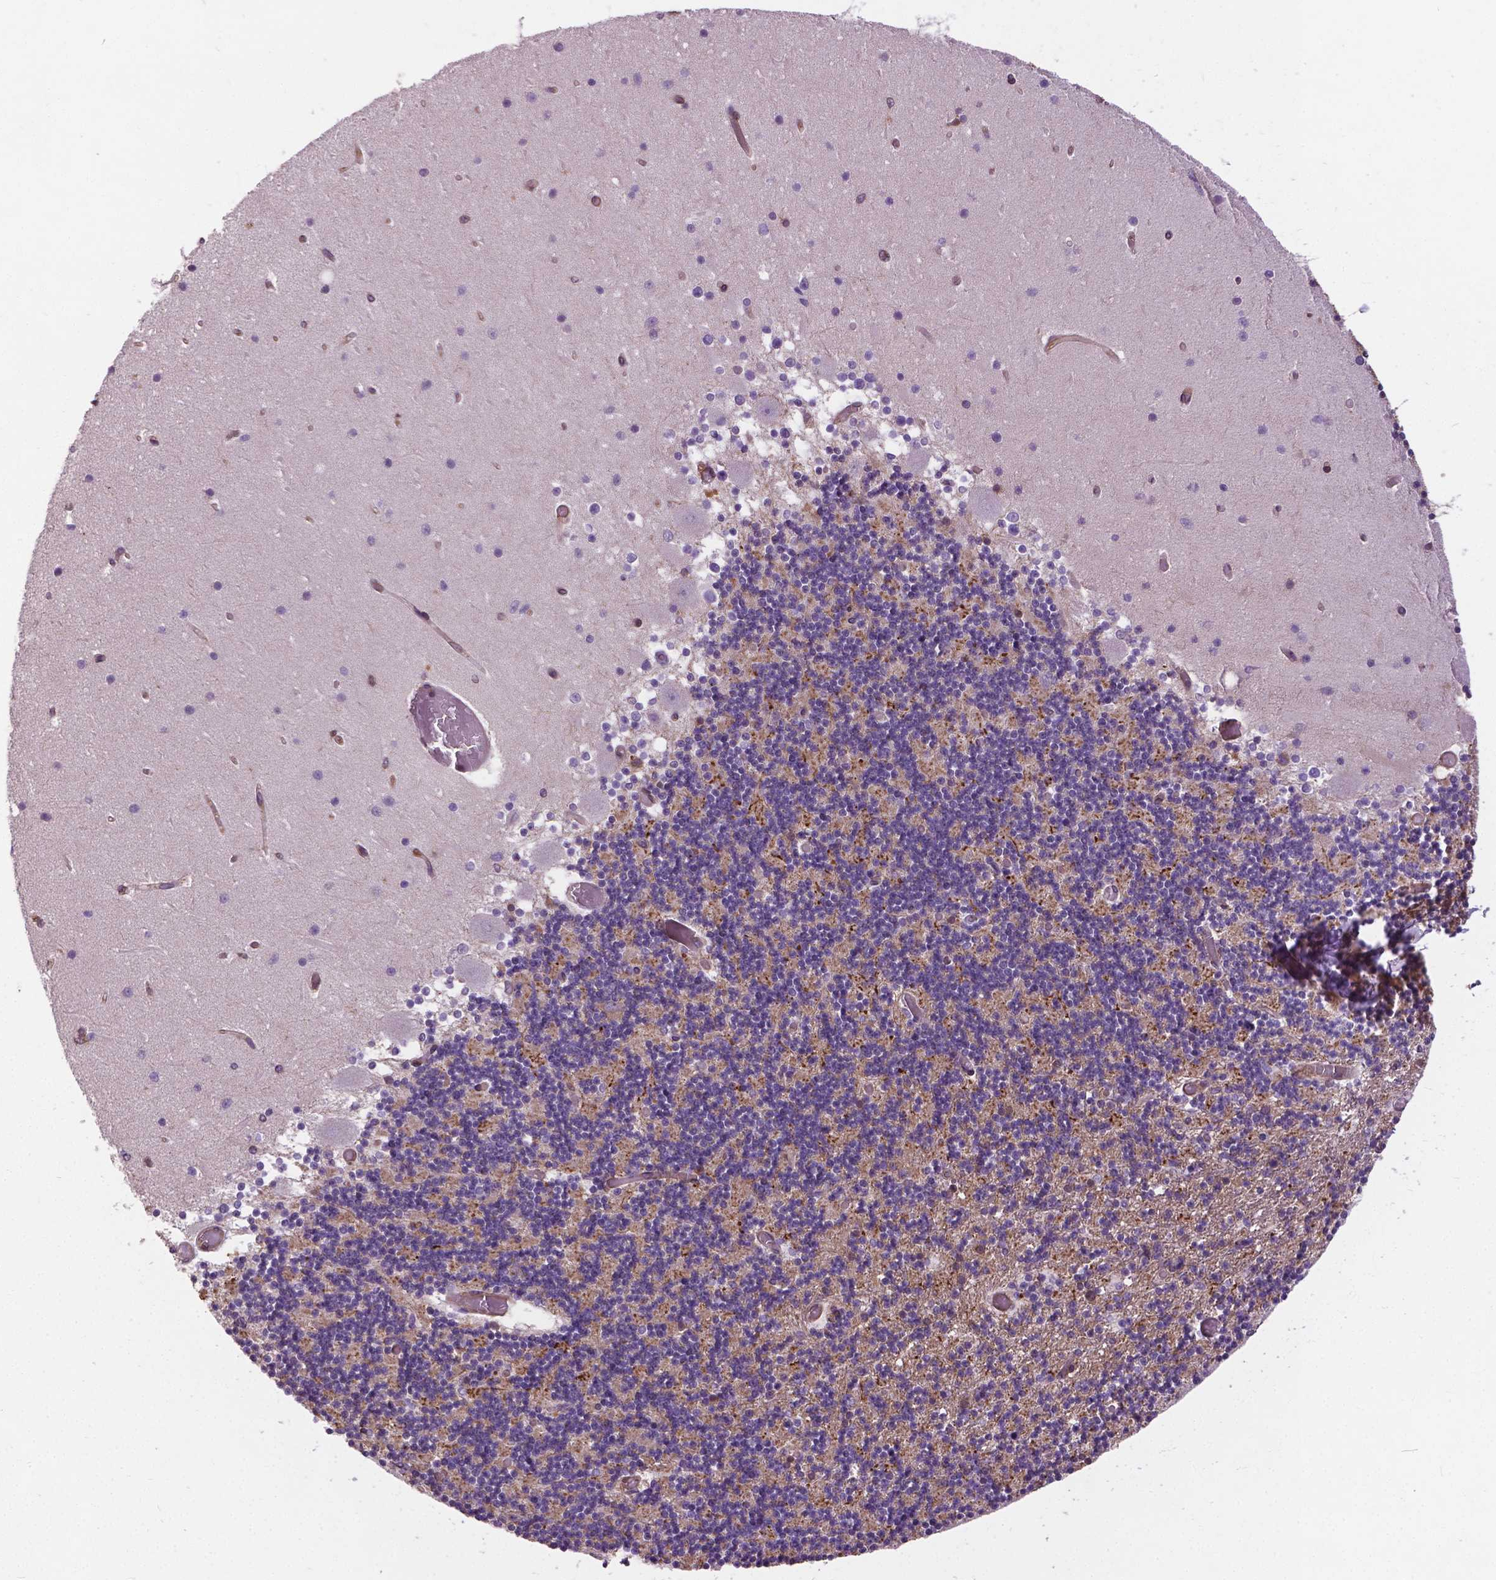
{"staining": {"intensity": "moderate", "quantity": ">75%", "location": "cytoplasmic/membranous"}, "tissue": "cerebellum", "cell_type": "Cells in granular layer", "image_type": "normal", "snomed": [{"axis": "morphology", "description": "Normal tissue, NOS"}, {"axis": "topography", "description": "Cerebellum"}], "caption": "Protein positivity by IHC shows moderate cytoplasmic/membranous positivity in about >75% of cells in granular layer in benign cerebellum.", "gene": "MZT1", "patient": {"sex": "female", "age": 28}}